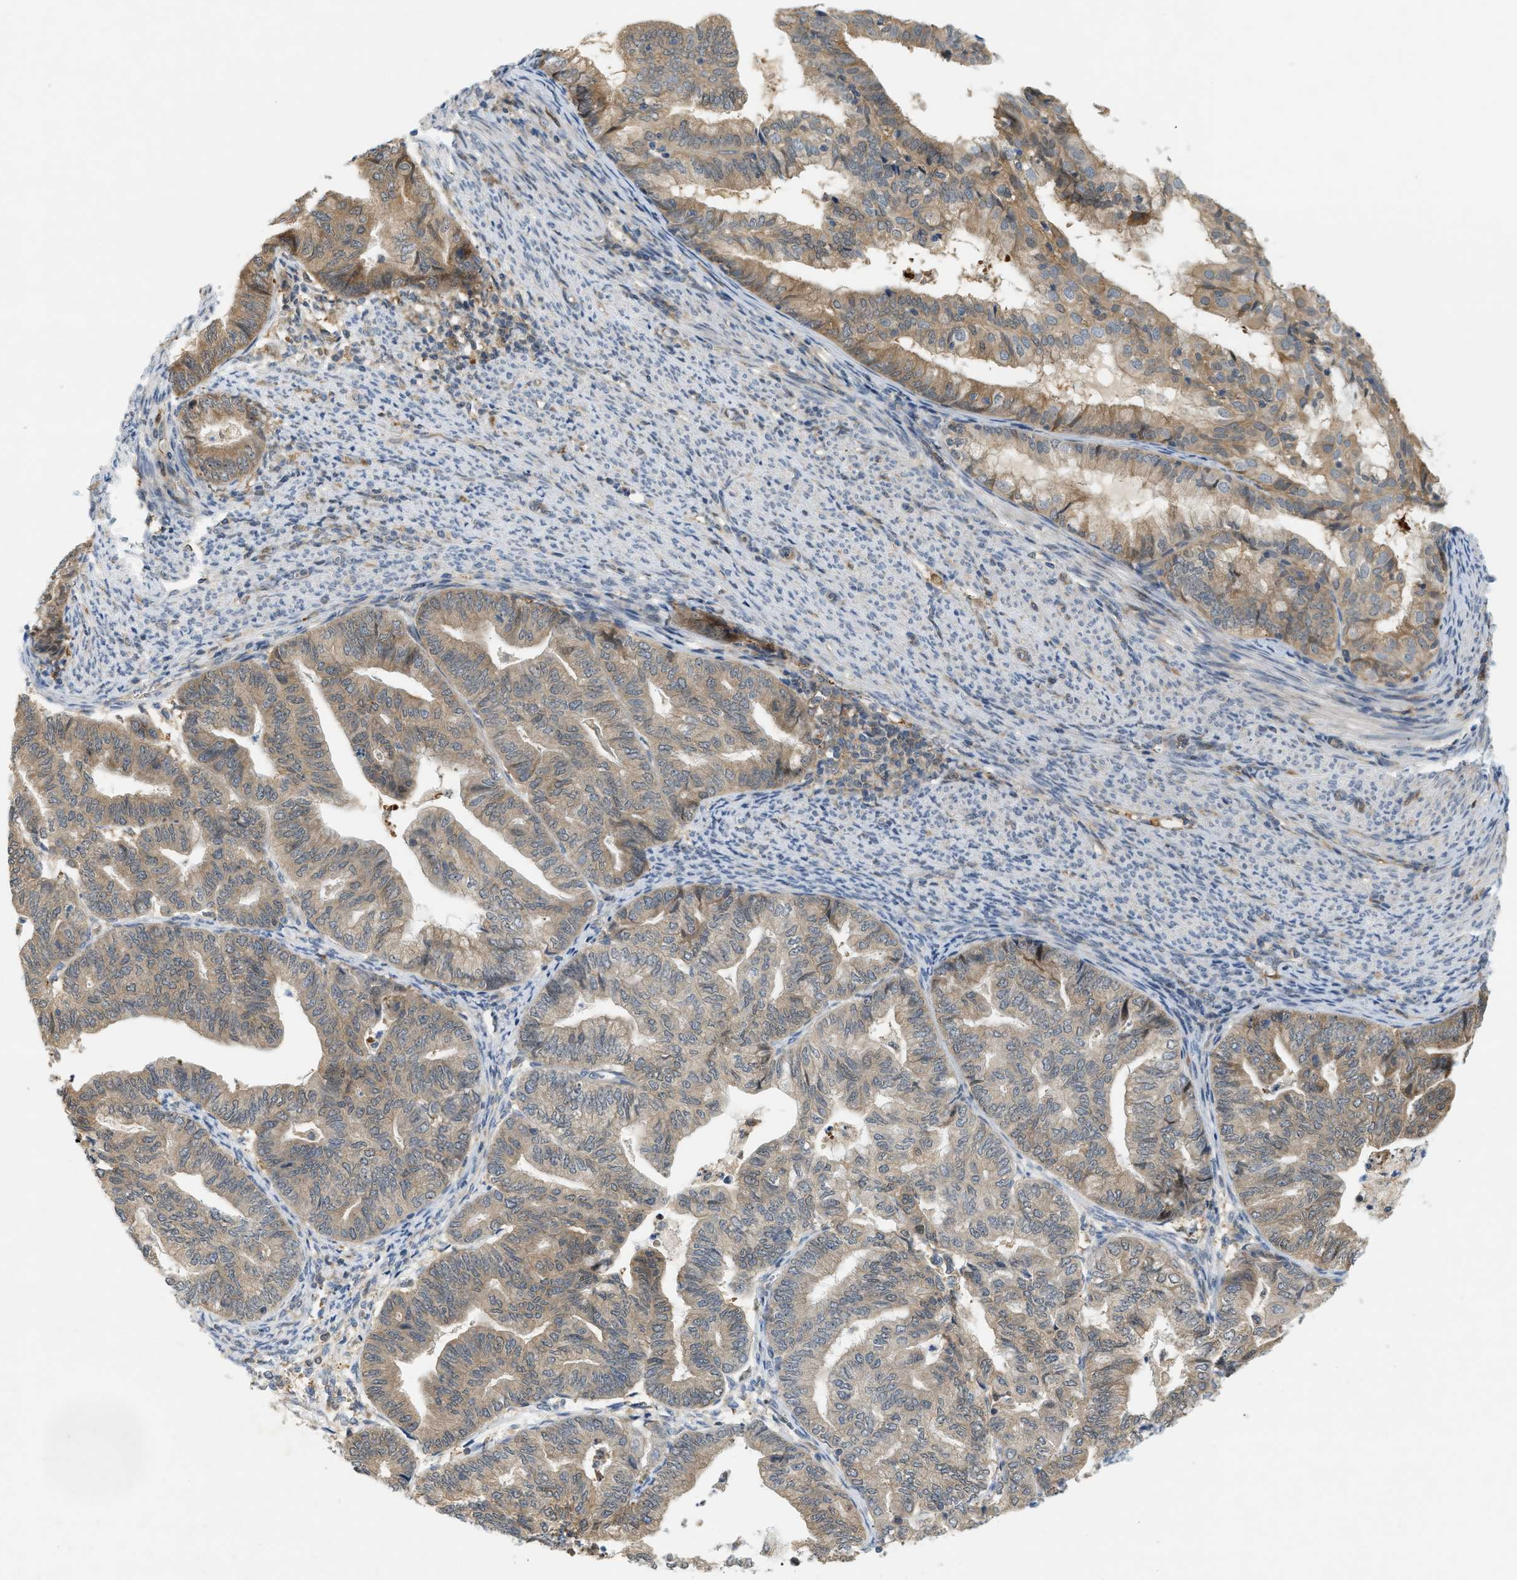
{"staining": {"intensity": "moderate", "quantity": ">75%", "location": "cytoplasmic/membranous"}, "tissue": "endometrial cancer", "cell_type": "Tumor cells", "image_type": "cancer", "snomed": [{"axis": "morphology", "description": "Adenocarcinoma, NOS"}, {"axis": "topography", "description": "Endometrium"}], "caption": "Brown immunohistochemical staining in endometrial adenocarcinoma exhibits moderate cytoplasmic/membranous expression in about >75% of tumor cells. (Stains: DAB in brown, nuclei in blue, Microscopy: brightfield microscopy at high magnification).", "gene": "PDCL3", "patient": {"sex": "female", "age": 79}}